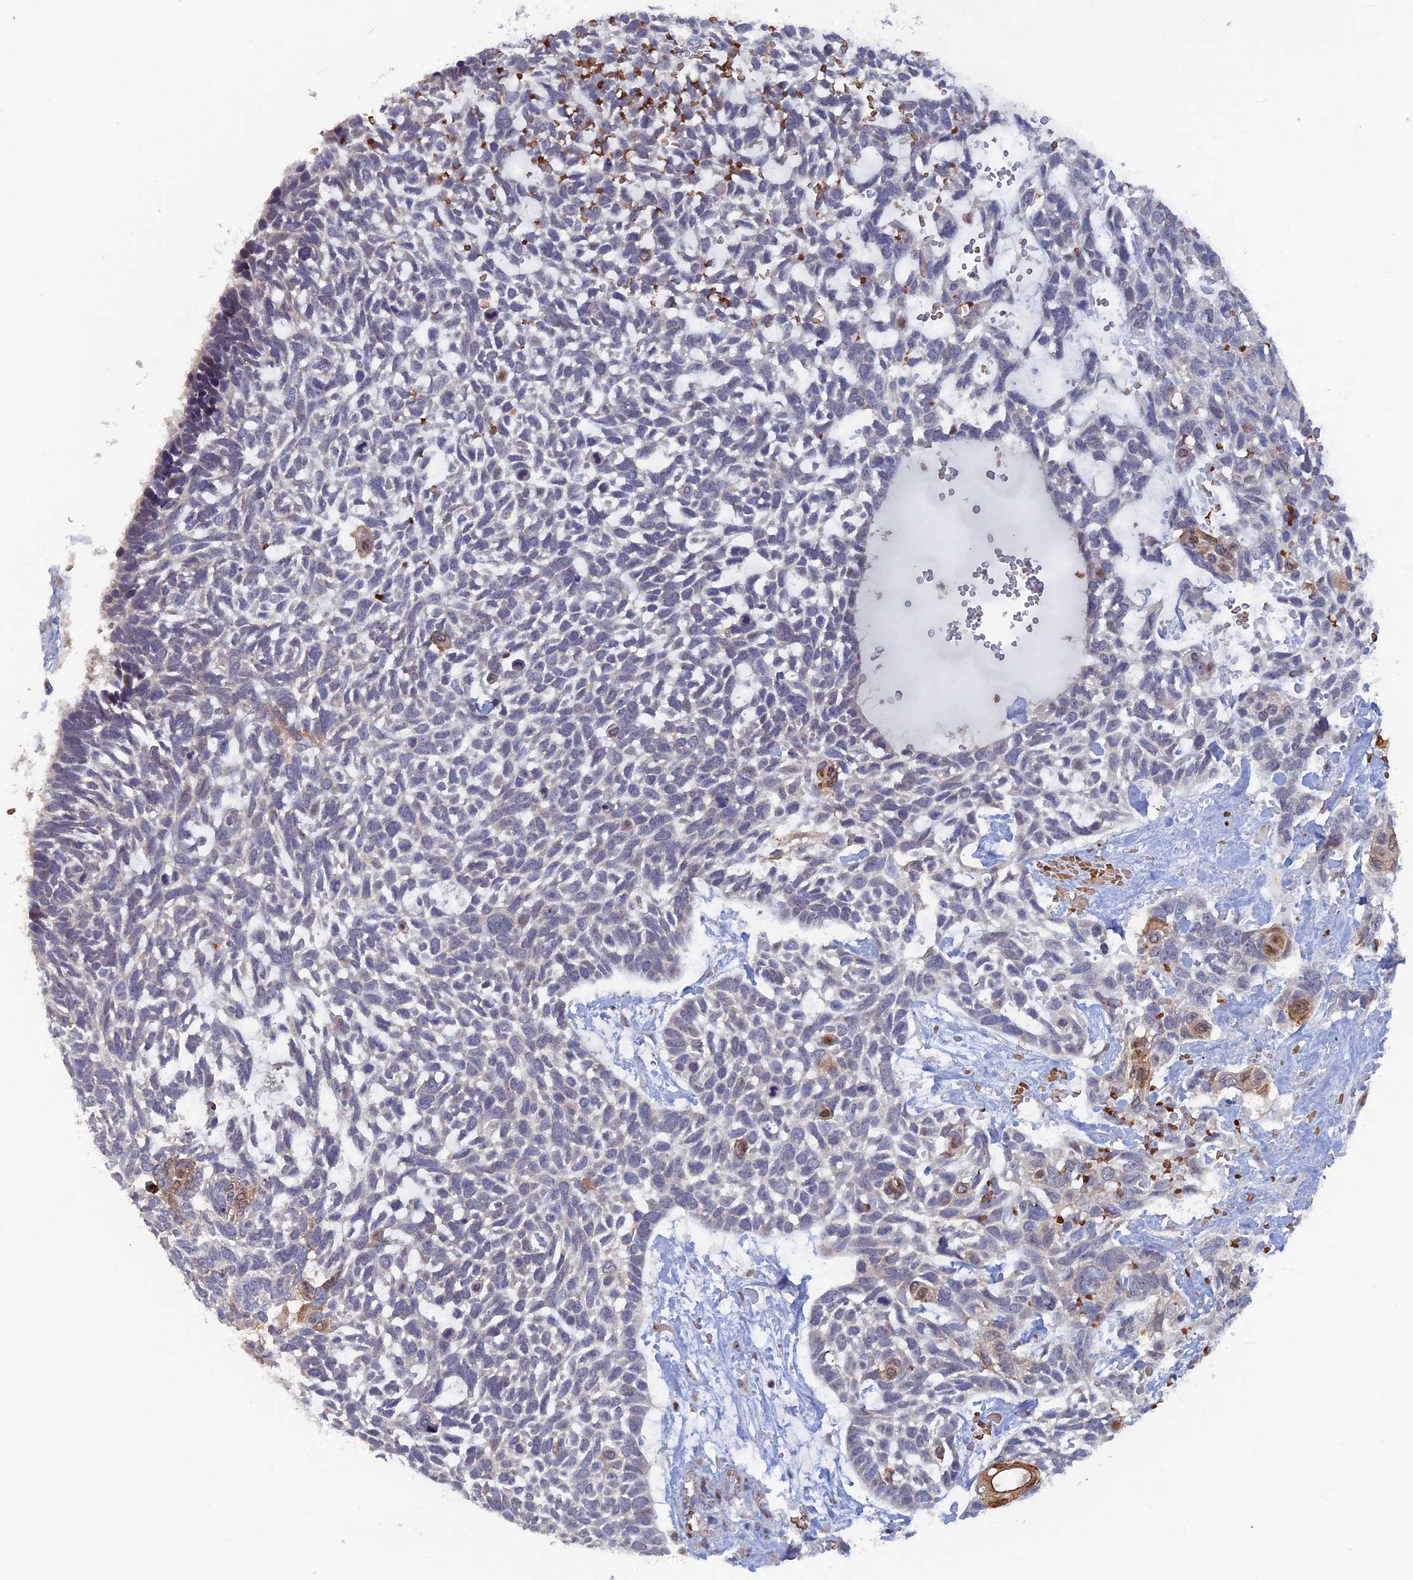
{"staining": {"intensity": "negative", "quantity": "none", "location": "none"}, "tissue": "skin cancer", "cell_type": "Tumor cells", "image_type": "cancer", "snomed": [{"axis": "morphology", "description": "Basal cell carcinoma"}, {"axis": "topography", "description": "Skin"}], "caption": "Immunohistochemical staining of human skin cancer (basal cell carcinoma) demonstrates no significant staining in tumor cells. The staining was performed using DAB (3,3'-diaminobenzidine) to visualize the protein expression in brown, while the nuclei were stained in blue with hematoxylin (Magnification: 20x).", "gene": "SH3D21", "patient": {"sex": "male", "age": 88}}